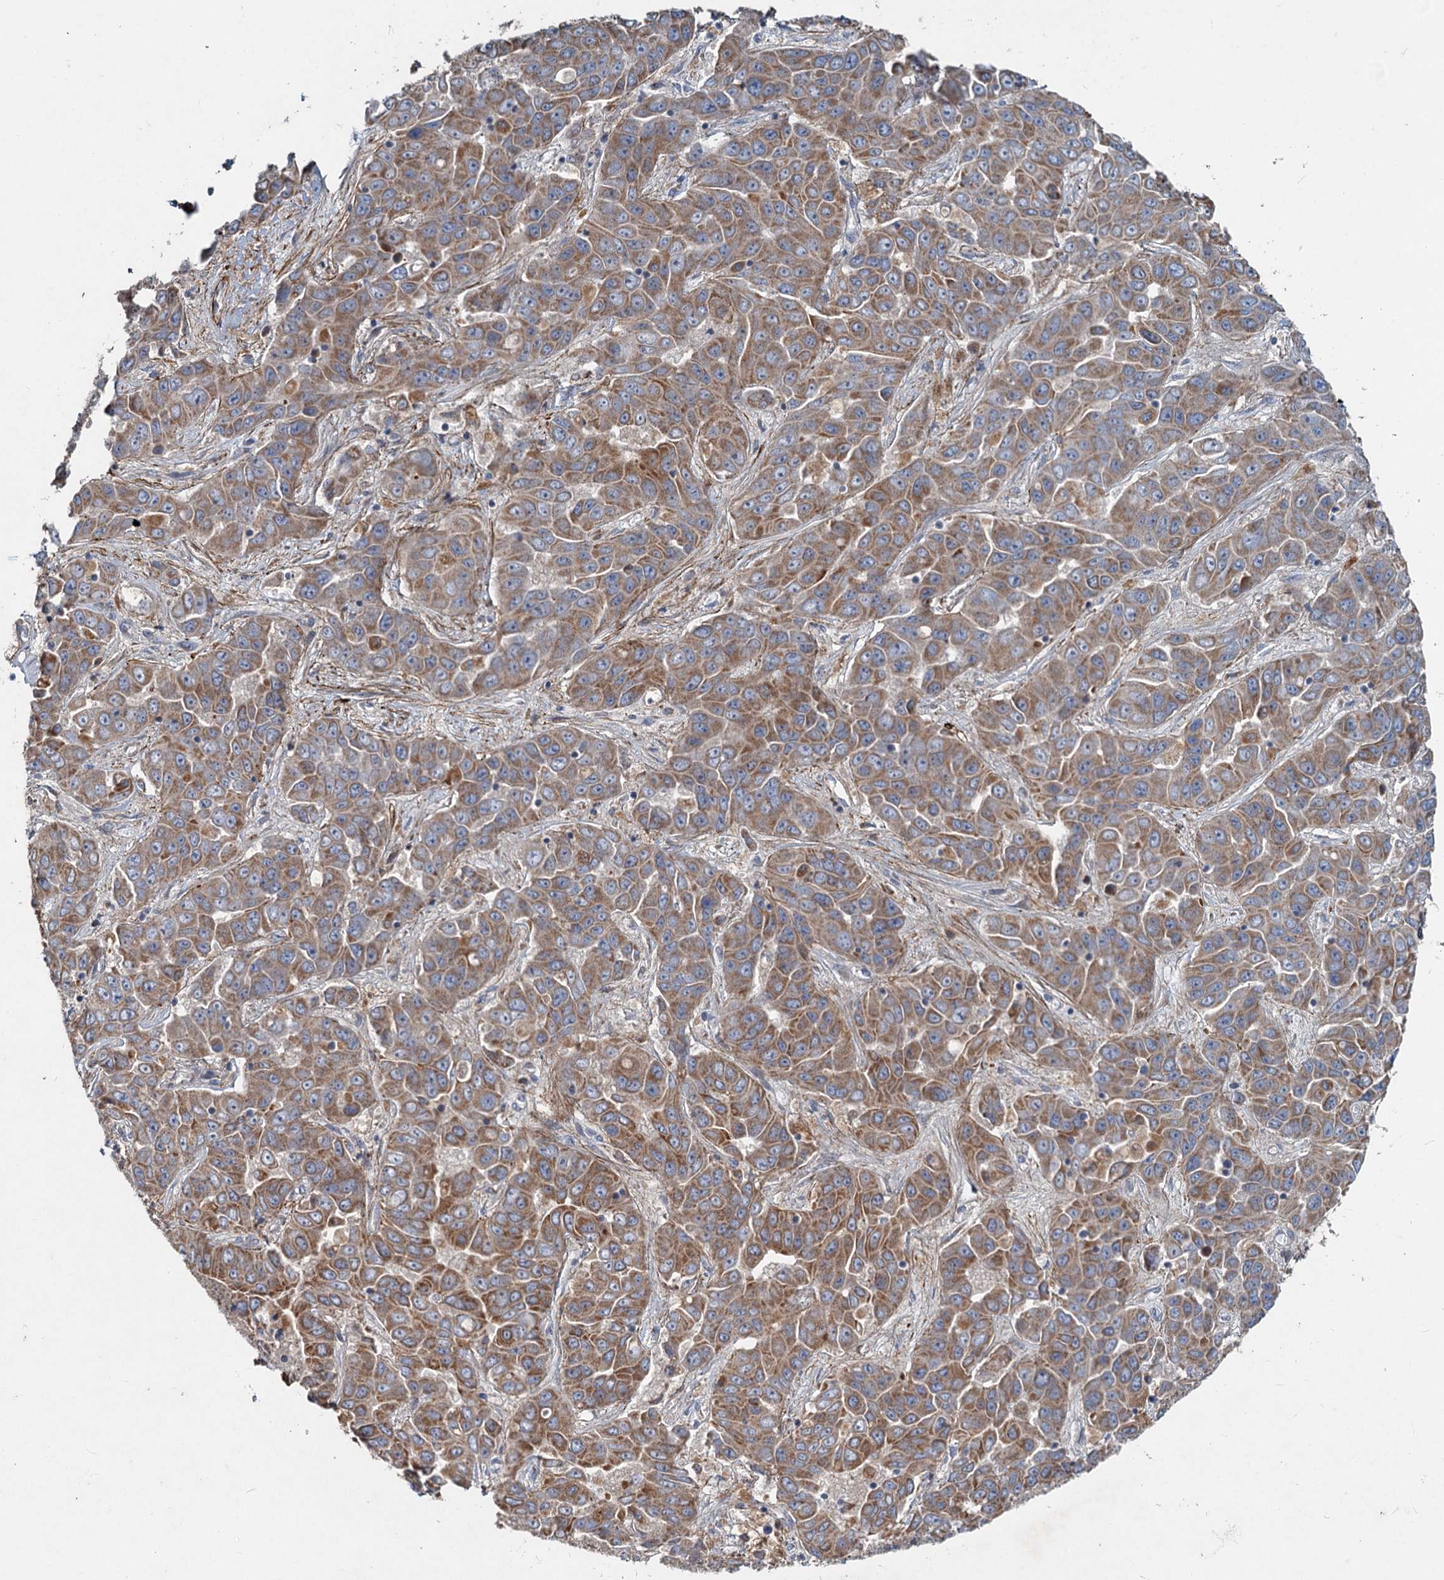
{"staining": {"intensity": "moderate", "quantity": ">75%", "location": "cytoplasmic/membranous"}, "tissue": "liver cancer", "cell_type": "Tumor cells", "image_type": "cancer", "snomed": [{"axis": "morphology", "description": "Cholangiocarcinoma"}, {"axis": "topography", "description": "Liver"}], "caption": "Liver cholangiocarcinoma tissue exhibits moderate cytoplasmic/membranous staining in approximately >75% of tumor cells The protein of interest is stained brown, and the nuclei are stained in blue (DAB (3,3'-diaminobenzidine) IHC with brightfield microscopy, high magnification).", "gene": "ADCY2", "patient": {"sex": "female", "age": 52}}